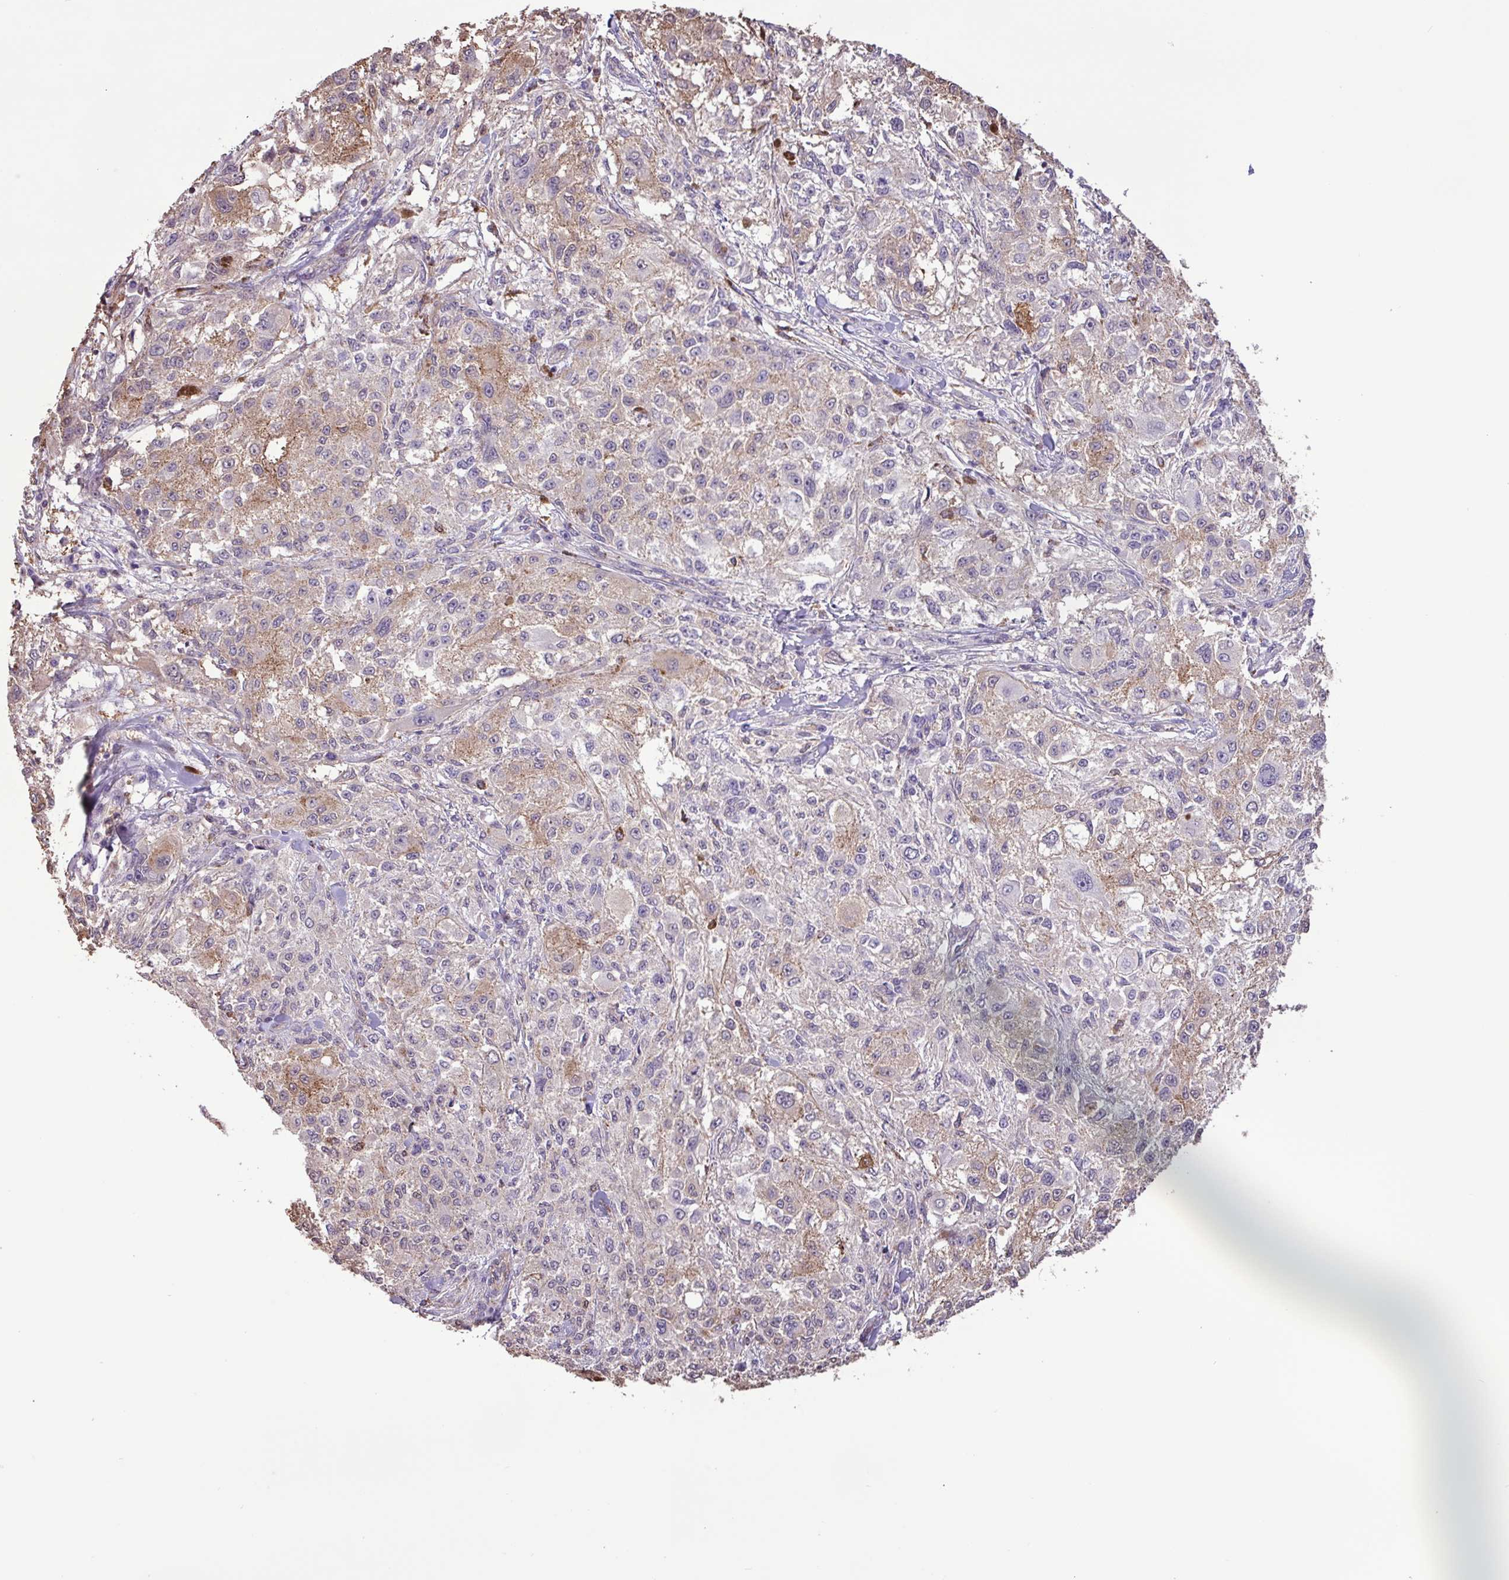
{"staining": {"intensity": "moderate", "quantity": "<25%", "location": "cytoplasmic/membranous"}, "tissue": "melanoma", "cell_type": "Tumor cells", "image_type": "cancer", "snomed": [{"axis": "morphology", "description": "Necrosis, NOS"}, {"axis": "morphology", "description": "Malignant melanoma, NOS"}, {"axis": "topography", "description": "Skin"}], "caption": "Tumor cells display moderate cytoplasmic/membranous staining in about <25% of cells in melanoma.", "gene": "CHST11", "patient": {"sex": "female", "age": 87}}